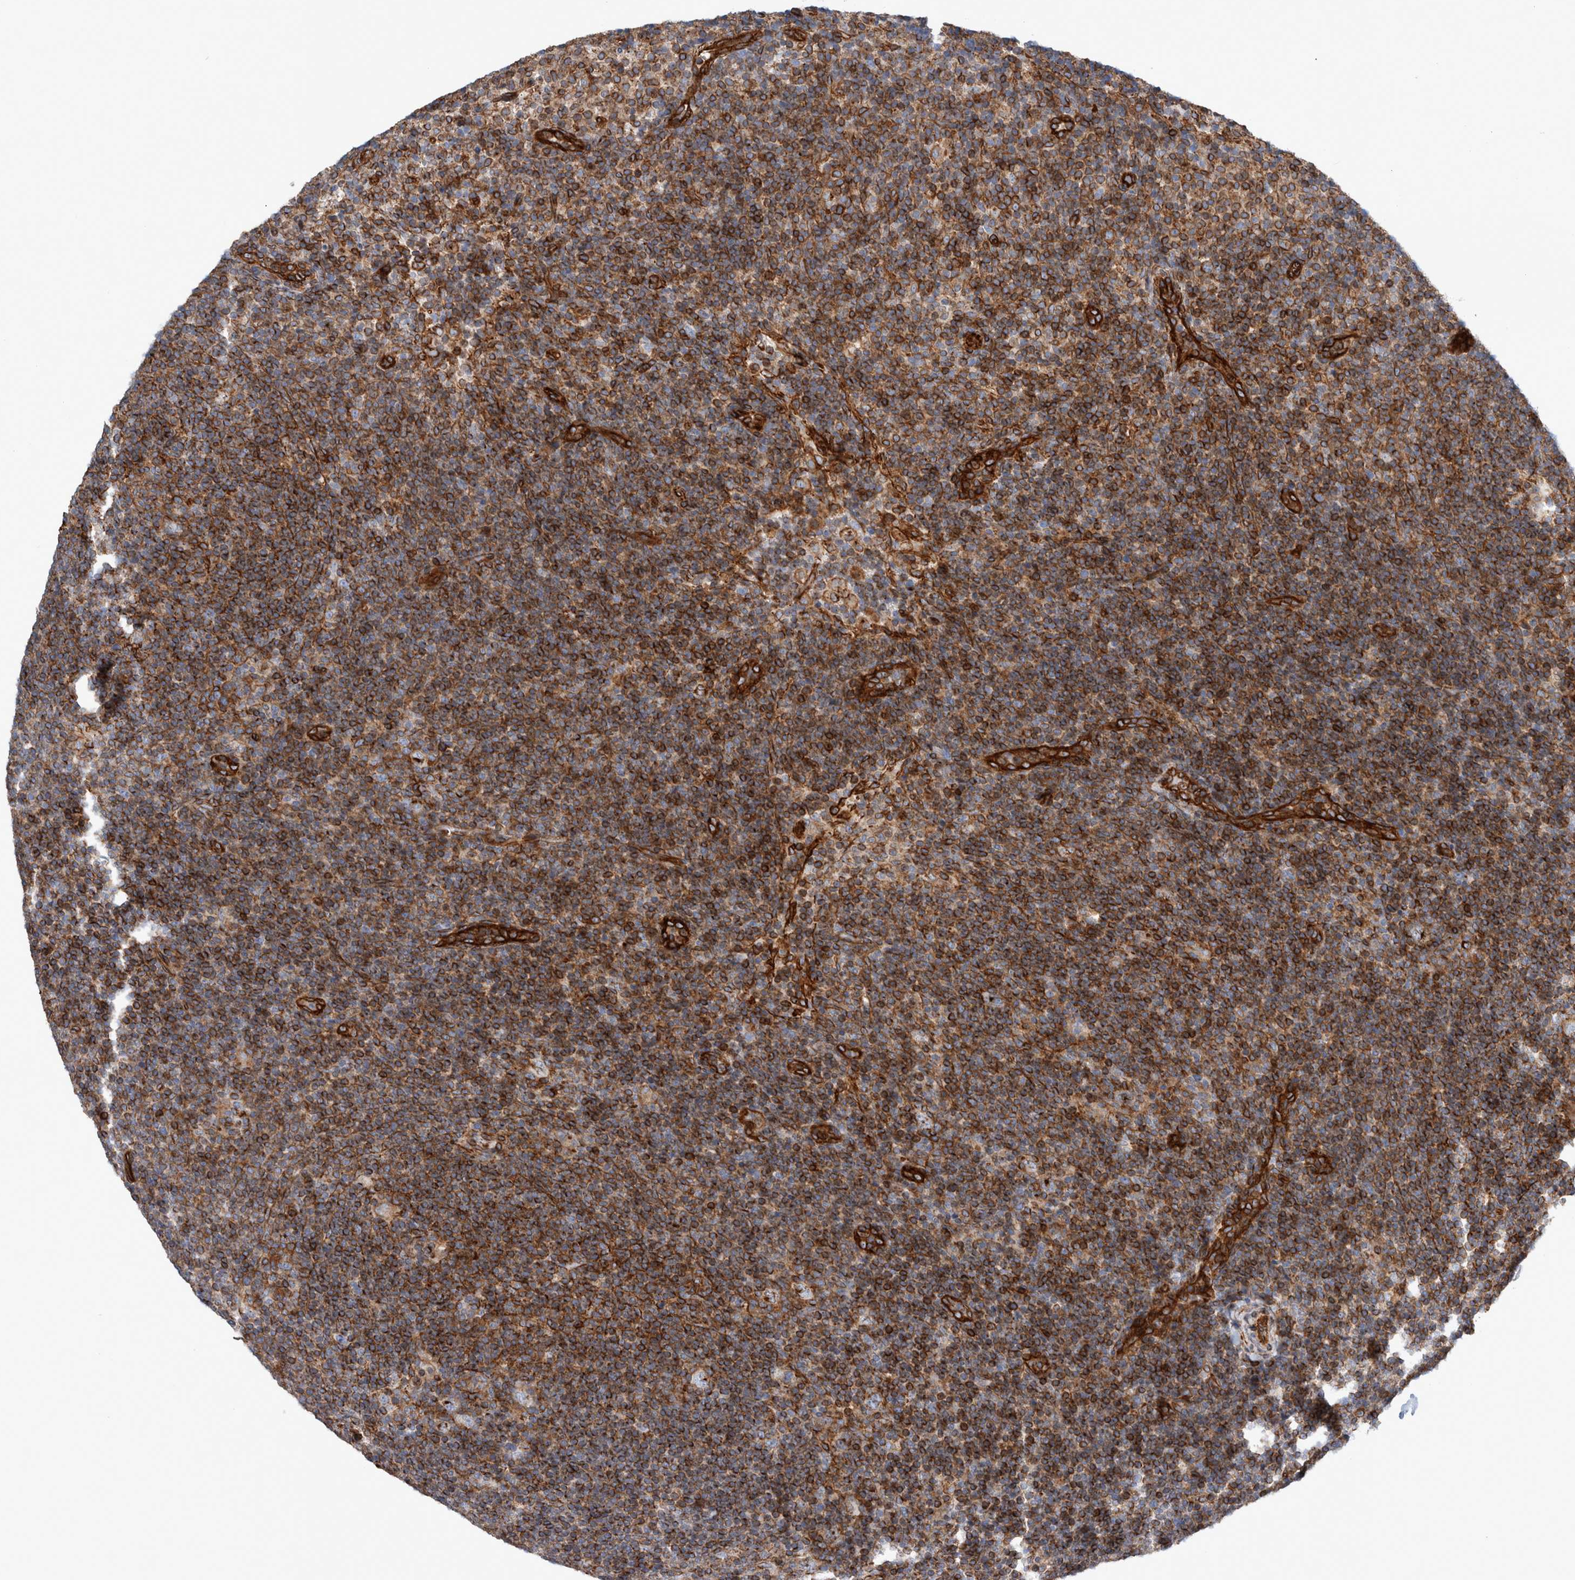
{"staining": {"intensity": "weak", "quantity": ">75%", "location": "cytoplasmic/membranous"}, "tissue": "lymphoma", "cell_type": "Tumor cells", "image_type": "cancer", "snomed": [{"axis": "morphology", "description": "Hodgkin's disease, NOS"}, {"axis": "topography", "description": "Lymph node"}], "caption": "Immunohistochemistry (IHC) micrograph of neoplastic tissue: lymphoma stained using immunohistochemistry (IHC) demonstrates low levels of weak protein expression localized specifically in the cytoplasmic/membranous of tumor cells, appearing as a cytoplasmic/membranous brown color.", "gene": "PLEC", "patient": {"sex": "female", "age": 57}}